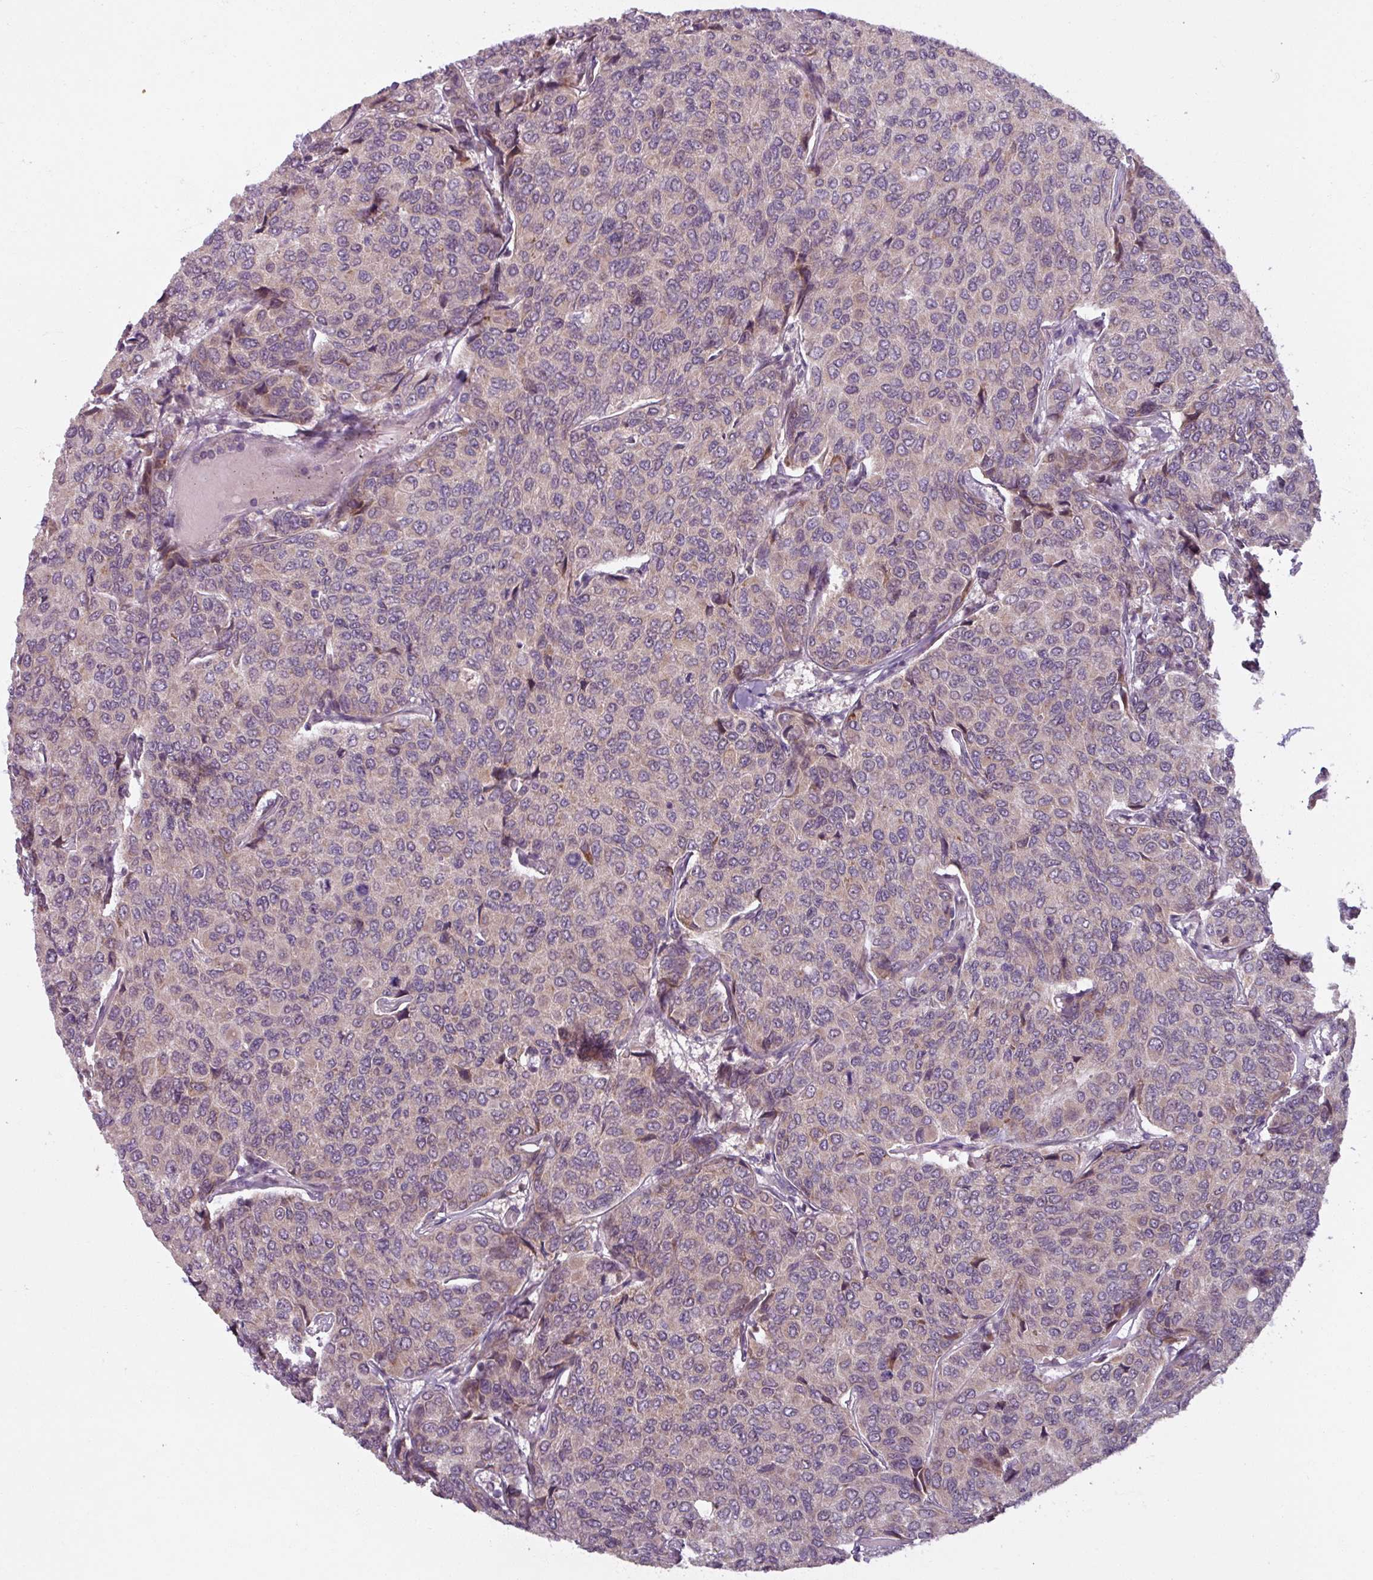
{"staining": {"intensity": "weak", "quantity": "<25%", "location": "nuclear"}, "tissue": "breast cancer", "cell_type": "Tumor cells", "image_type": "cancer", "snomed": [{"axis": "morphology", "description": "Duct carcinoma"}, {"axis": "topography", "description": "Breast"}], "caption": "DAB immunohistochemical staining of breast cancer (invasive ductal carcinoma) exhibits no significant expression in tumor cells. (Stains: DAB IHC with hematoxylin counter stain, Microscopy: brightfield microscopy at high magnification).", "gene": "OGFOD3", "patient": {"sex": "female", "age": 55}}